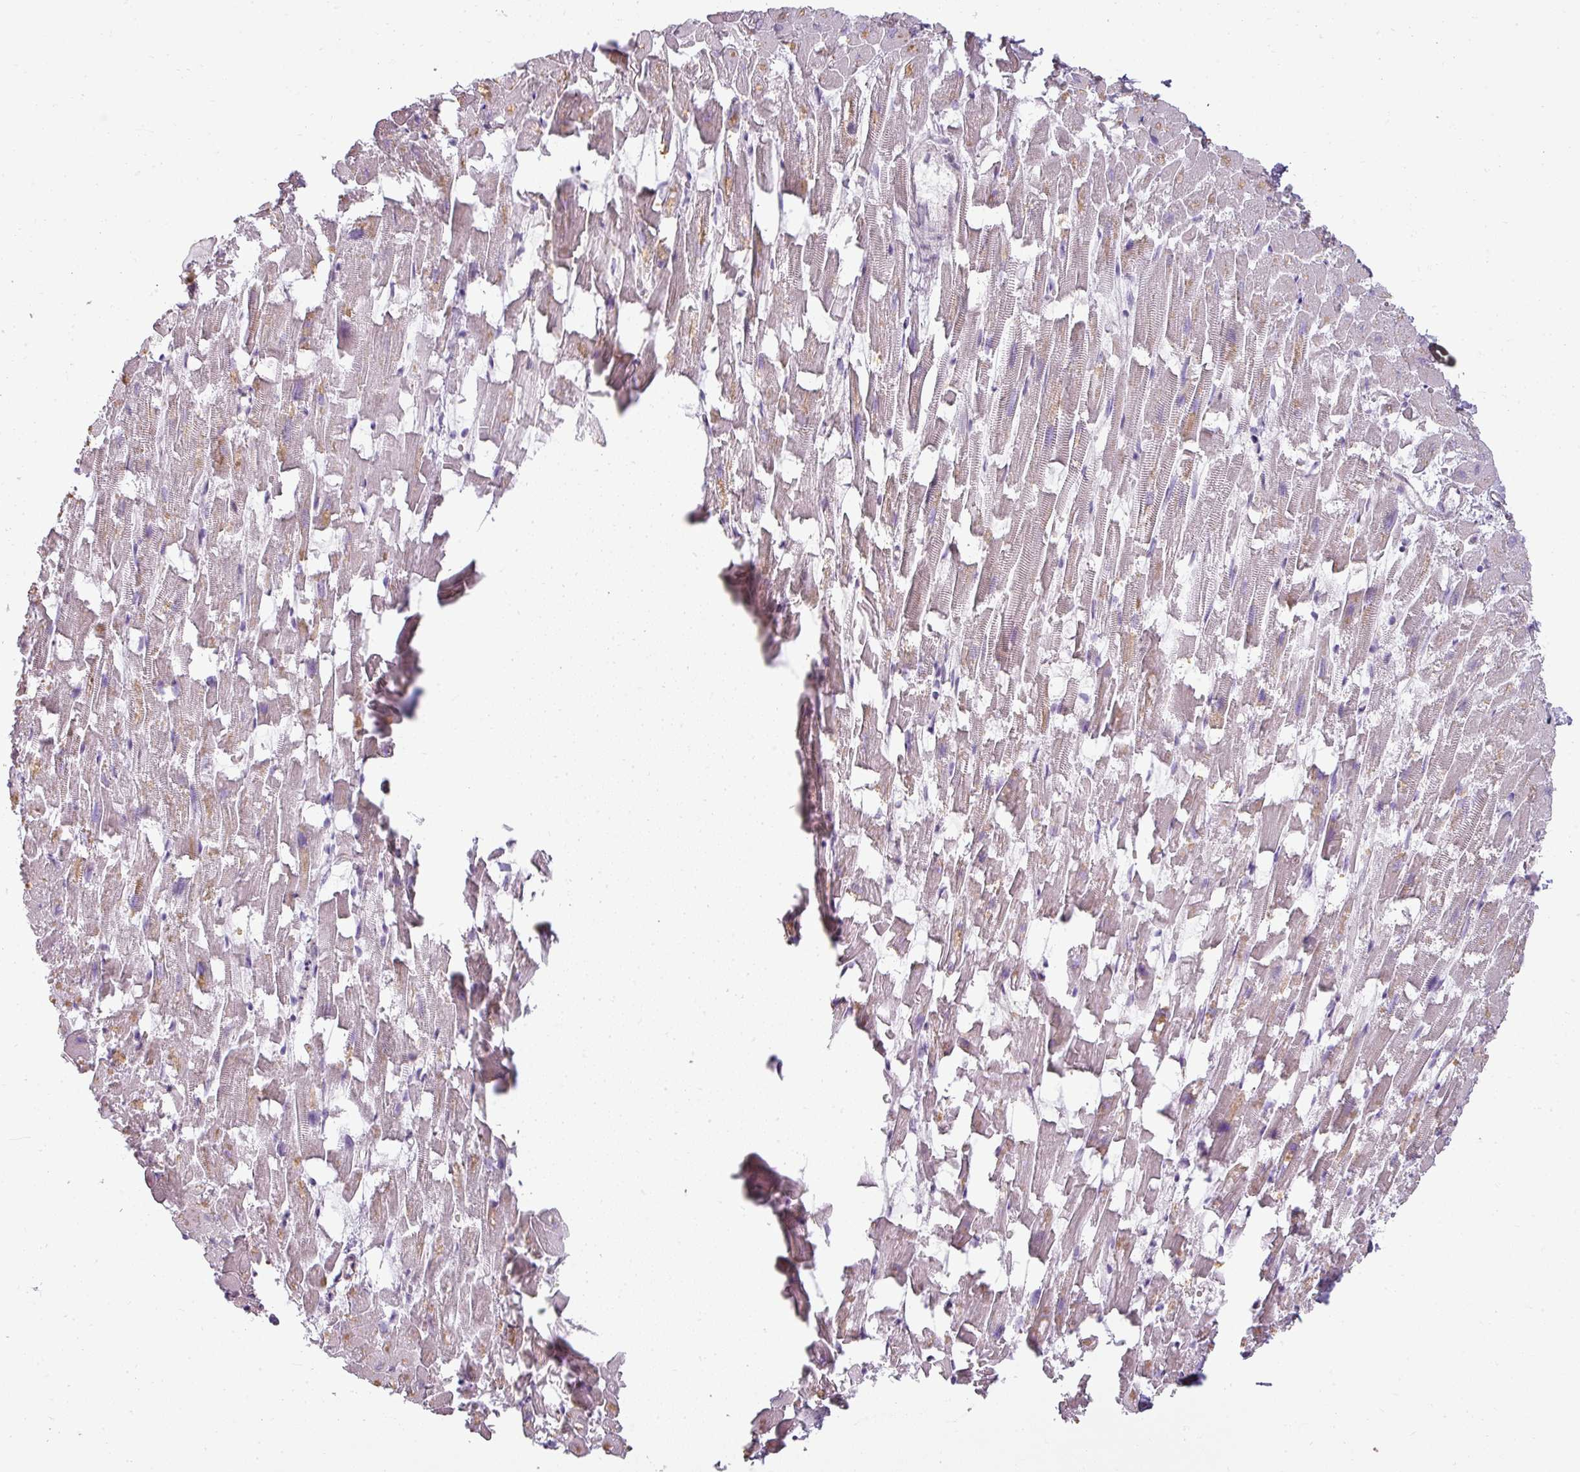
{"staining": {"intensity": "weak", "quantity": "25%-75%", "location": "cytoplasmic/membranous"}, "tissue": "heart muscle", "cell_type": "Cardiomyocytes", "image_type": "normal", "snomed": [{"axis": "morphology", "description": "Normal tissue, NOS"}, {"axis": "topography", "description": "Heart"}], "caption": "Heart muscle stained with a brown dye exhibits weak cytoplasmic/membranous positive positivity in approximately 25%-75% of cardiomyocytes.", "gene": "ASB1", "patient": {"sex": "female", "age": 64}}